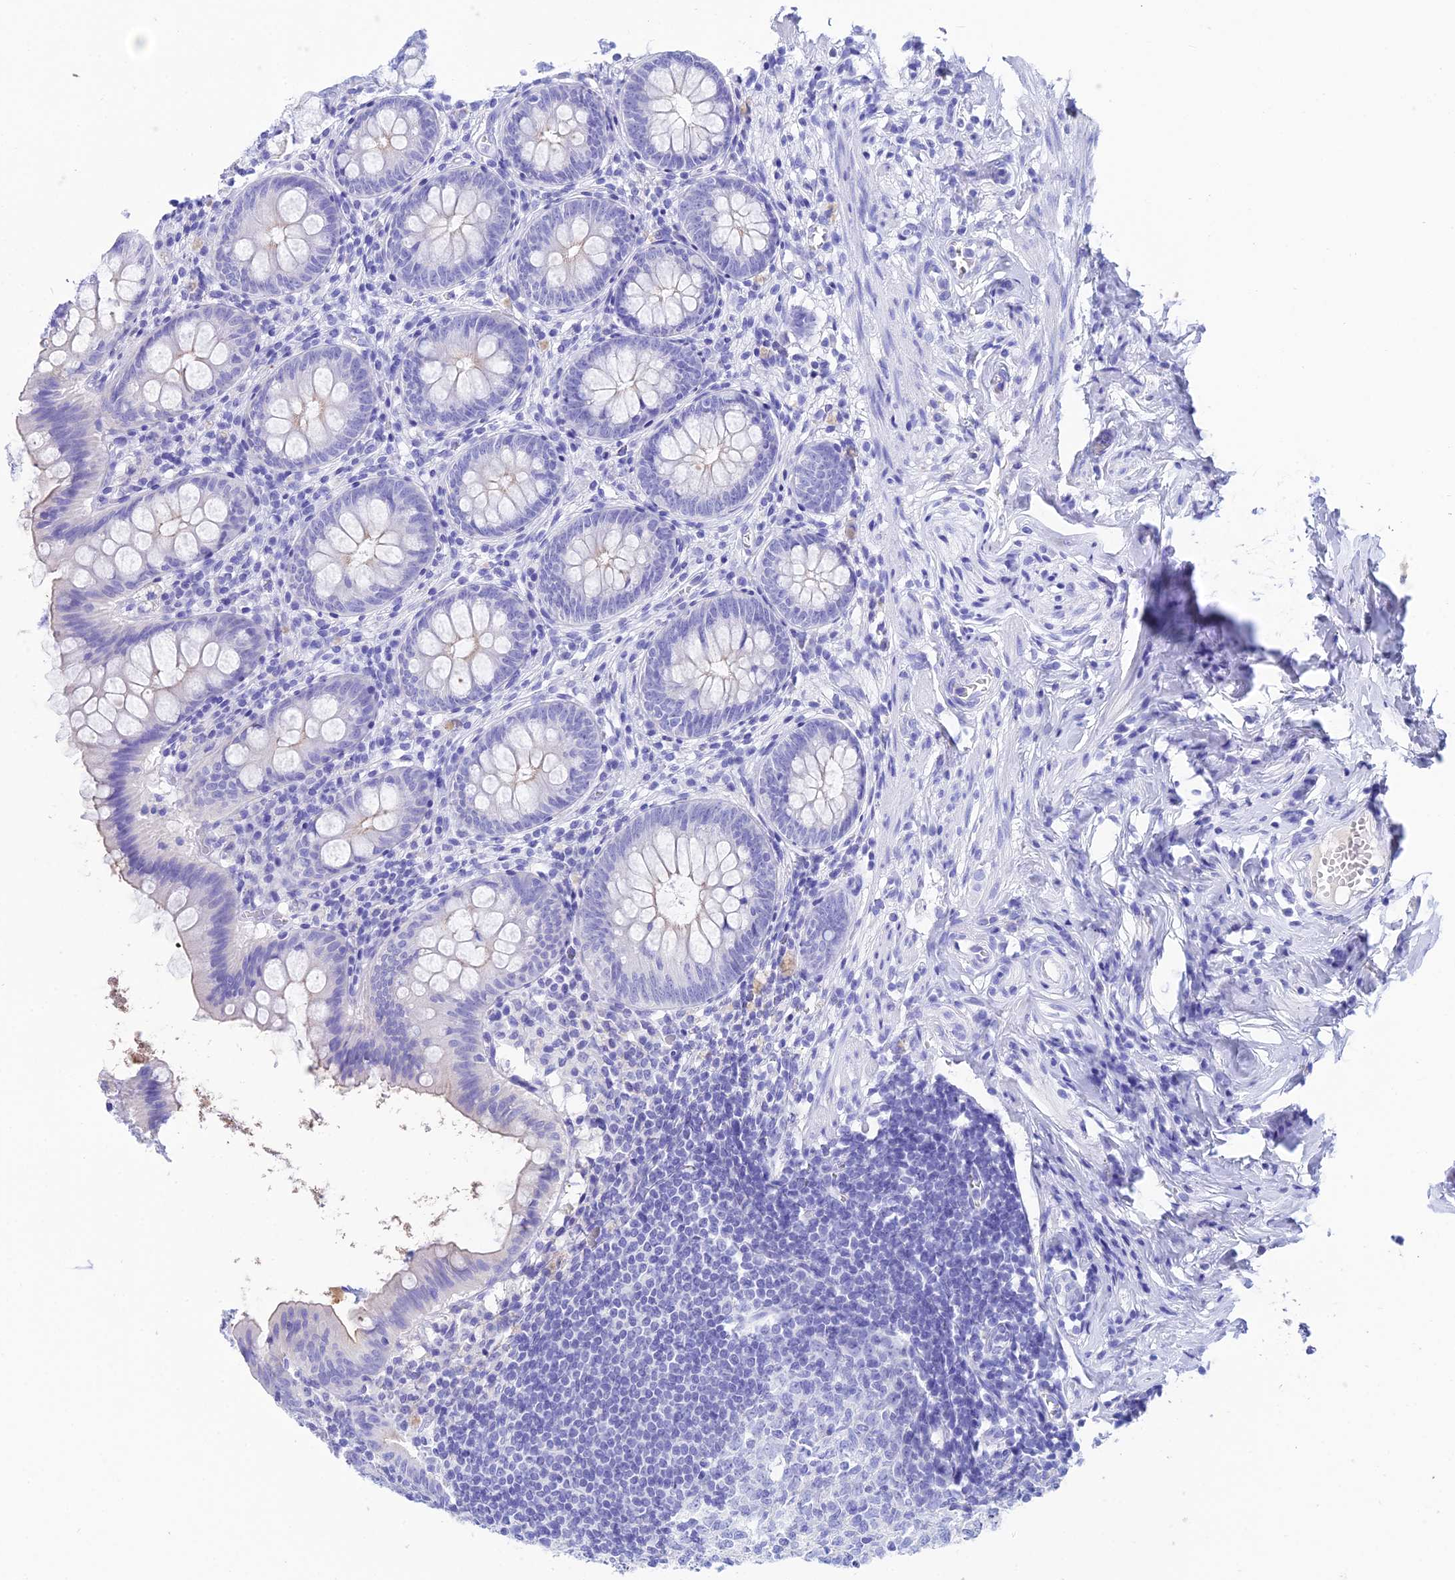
{"staining": {"intensity": "negative", "quantity": "none", "location": "none"}, "tissue": "appendix", "cell_type": "Glandular cells", "image_type": "normal", "snomed": [{"axis": "morphology", "description": "Normal tissue, NOS"}, {"axis": "topography", "description": "Appendix"}], "caption": "Immunohistochemical staining of normal appendix shows no significant positivity in glandular cells.", "gene": "REG1A", "patient": {"sex": "female", "age": 51}}